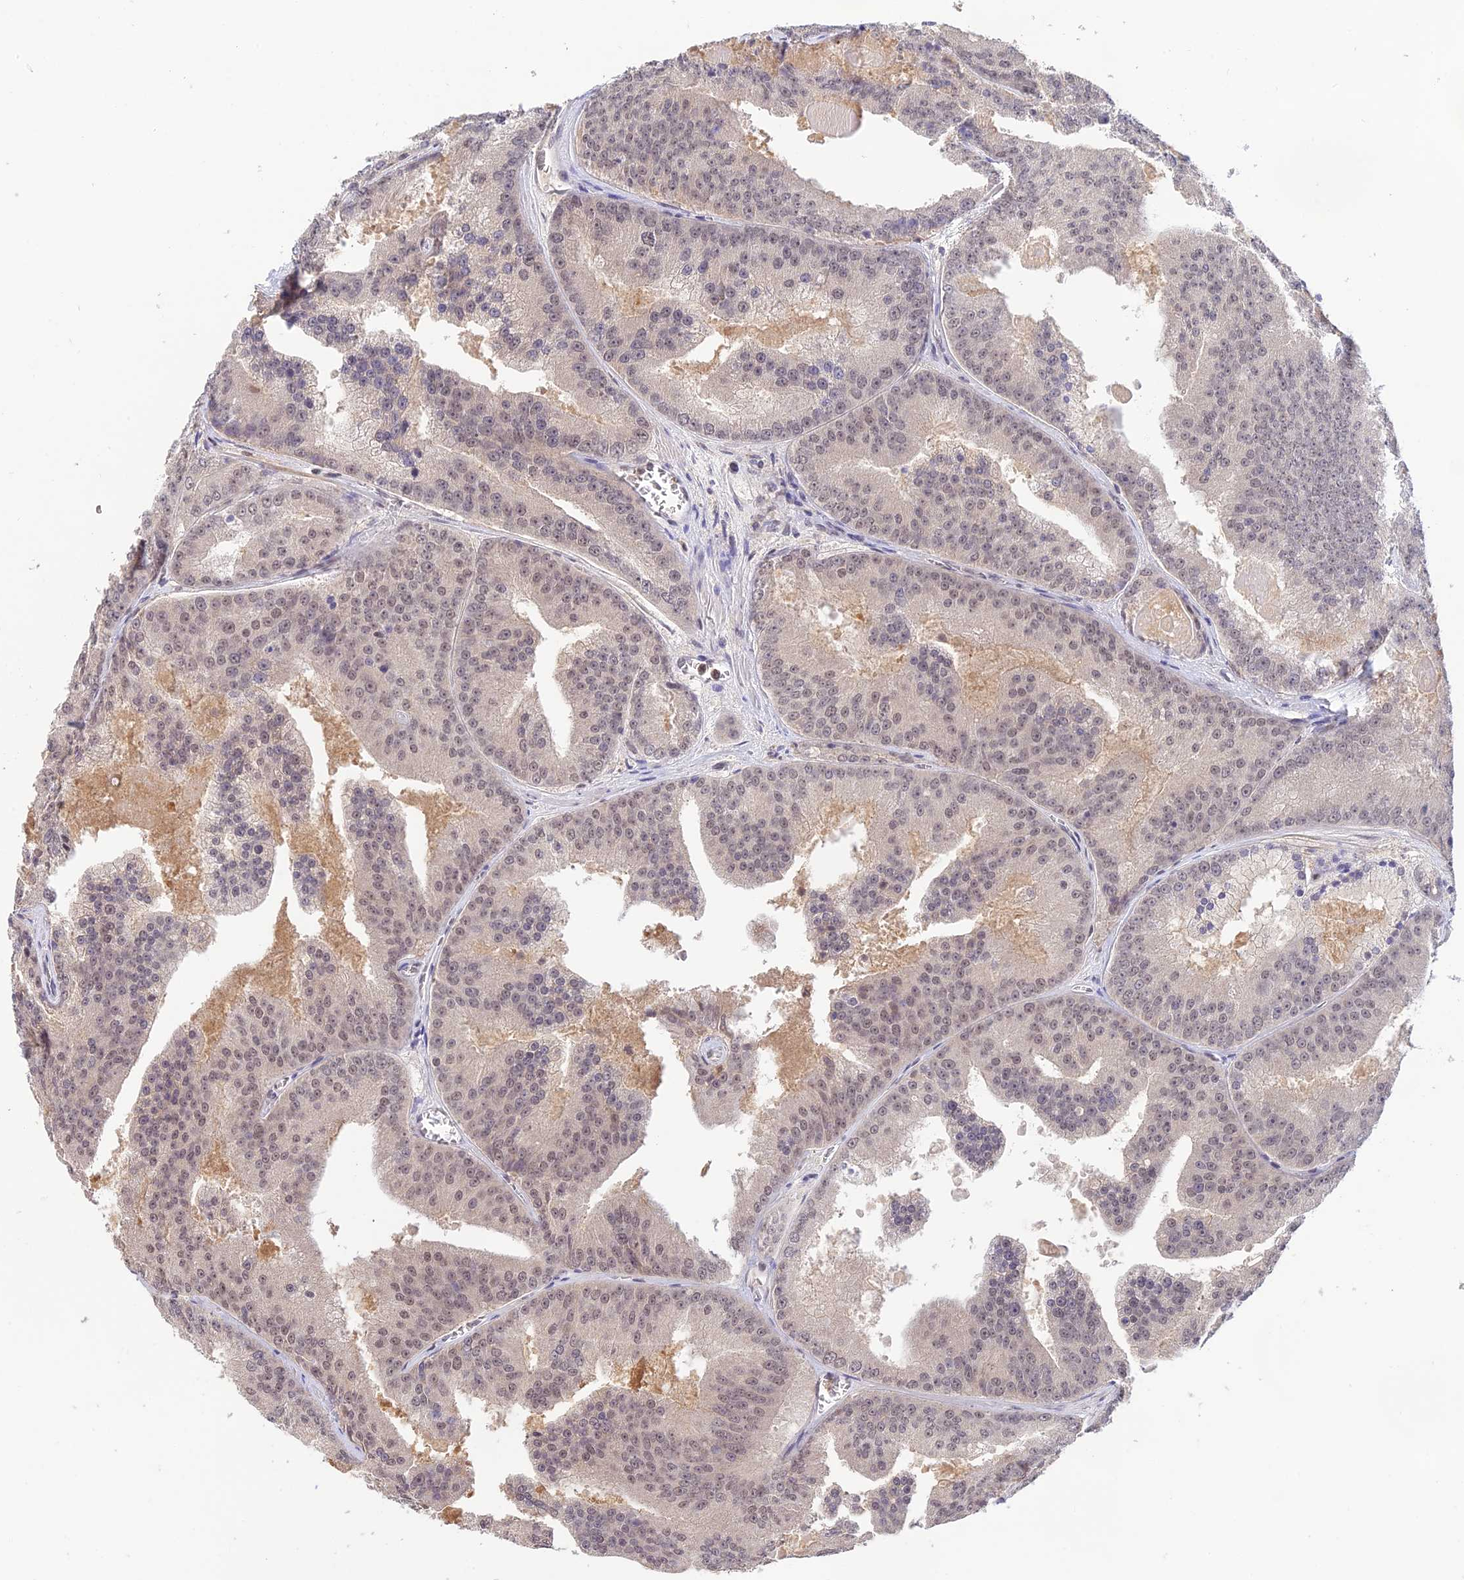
{"staining": {"intensity": "weak", "quantity": "<25%", "location": "nuclear"}, "tissue": "prostate cancer", "cell_type": "Tumor cells", "image_type": "cancer", "snomed": [{"axis": "morphology", "description": "Adenocarcinoma, High grade"}, {"axis": "topography", "description": "Prostate"}], "caption": "Tumor cells are negative for protein expression in human high-grade adenocarcinoma (prostate).", "gene": "ZNF436", "patient": {"sex": "male", "age": 61}}